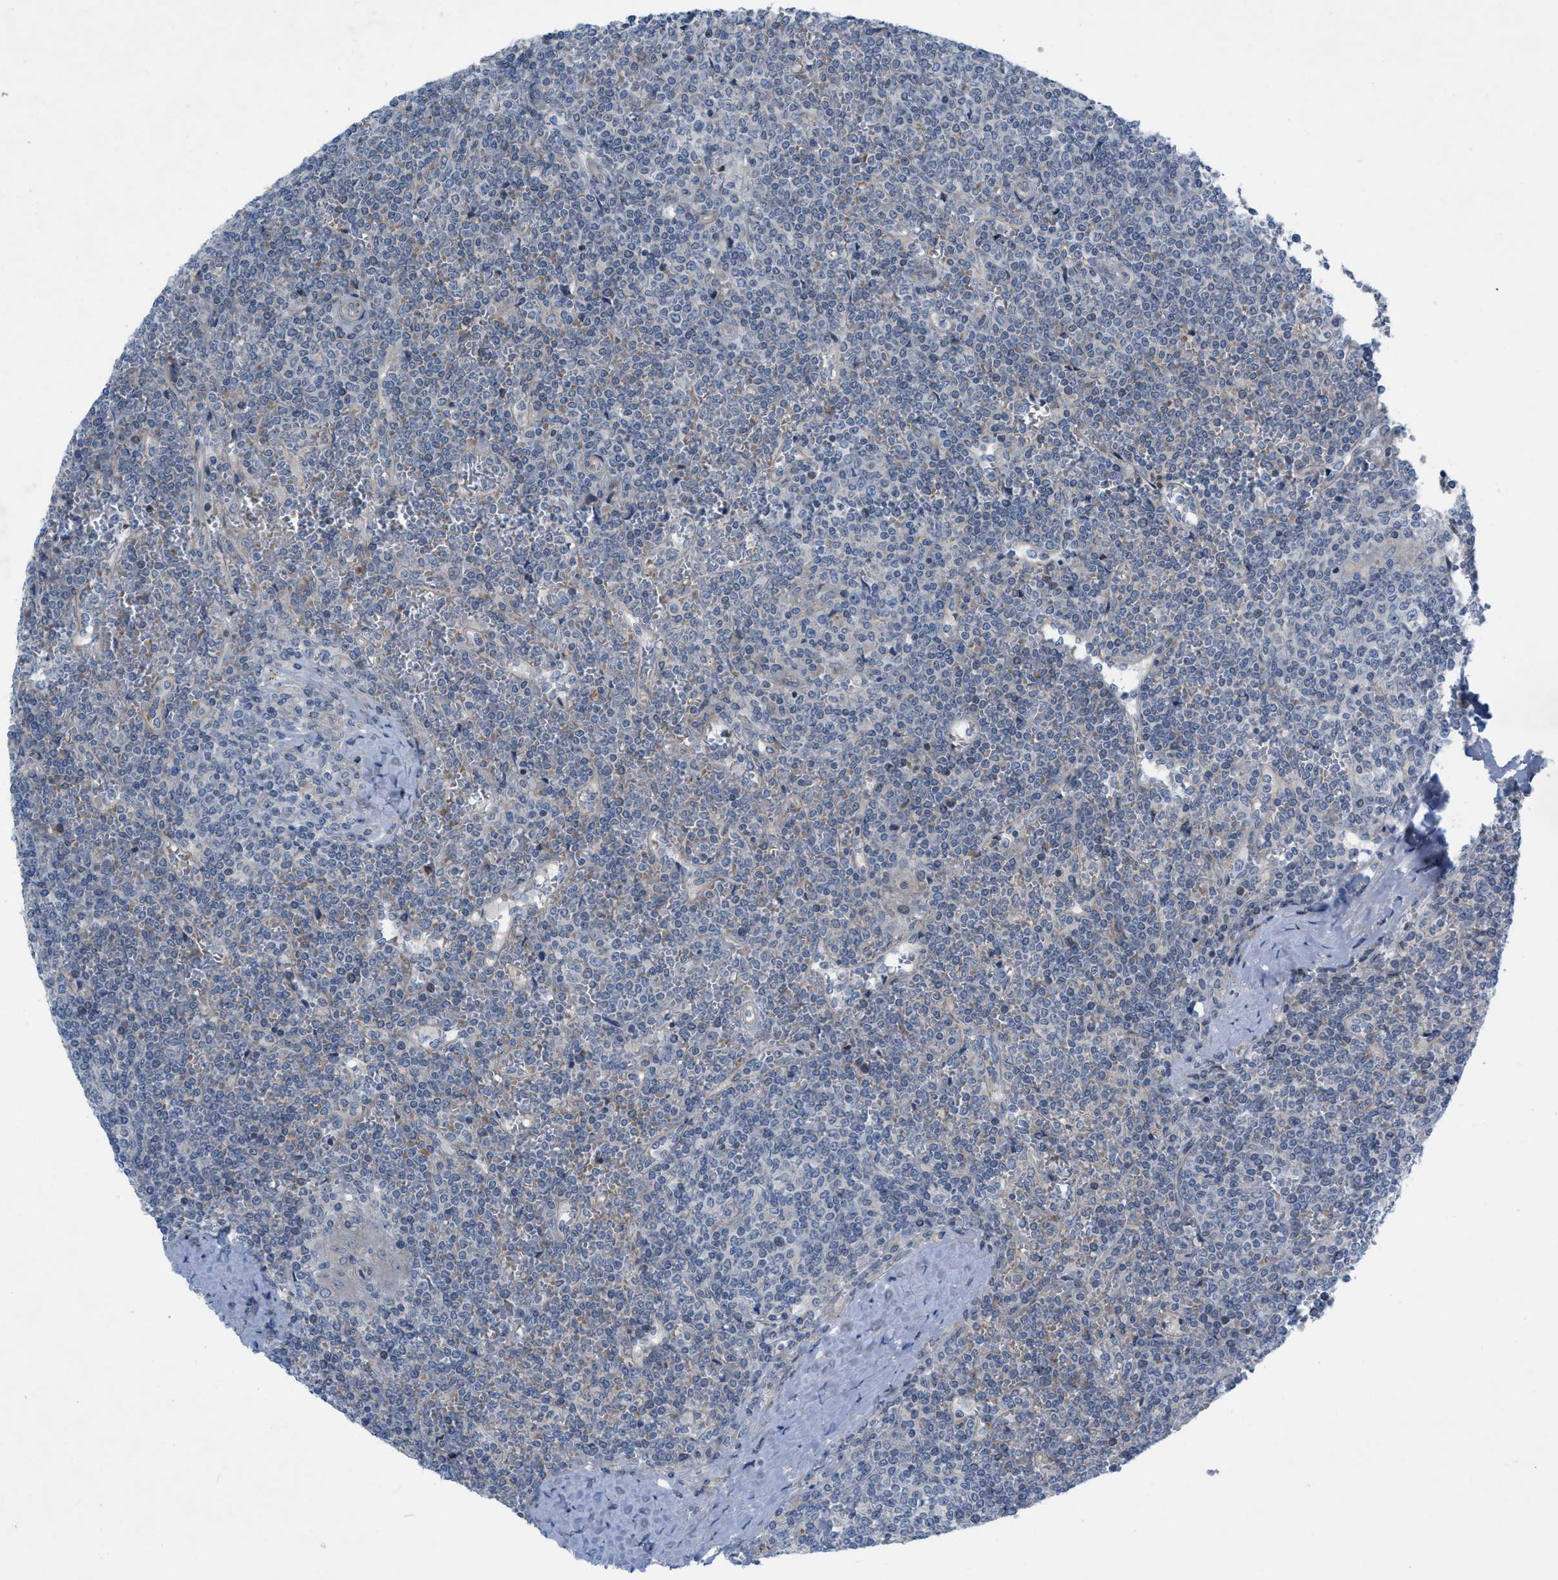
{"staining": {"intensity": "negative", "quantity": "none", "location": "none"}, "tissue": "lymphoma", "cell_type": "Tumor cells", "image_type": "cancer", "snomed": [{"axis": "morphology", "description": "Malignant lymphoma, non-Hodgkin's type, Low grade"}, {"axis": "topography", "description": "Spleen"}], "caption": "Lymphoma was stained to show a protein in brown. There is no significant staining in tumor cells.", "gene": "NDEL1", "patient": {"sex": "female", "age": 19}}